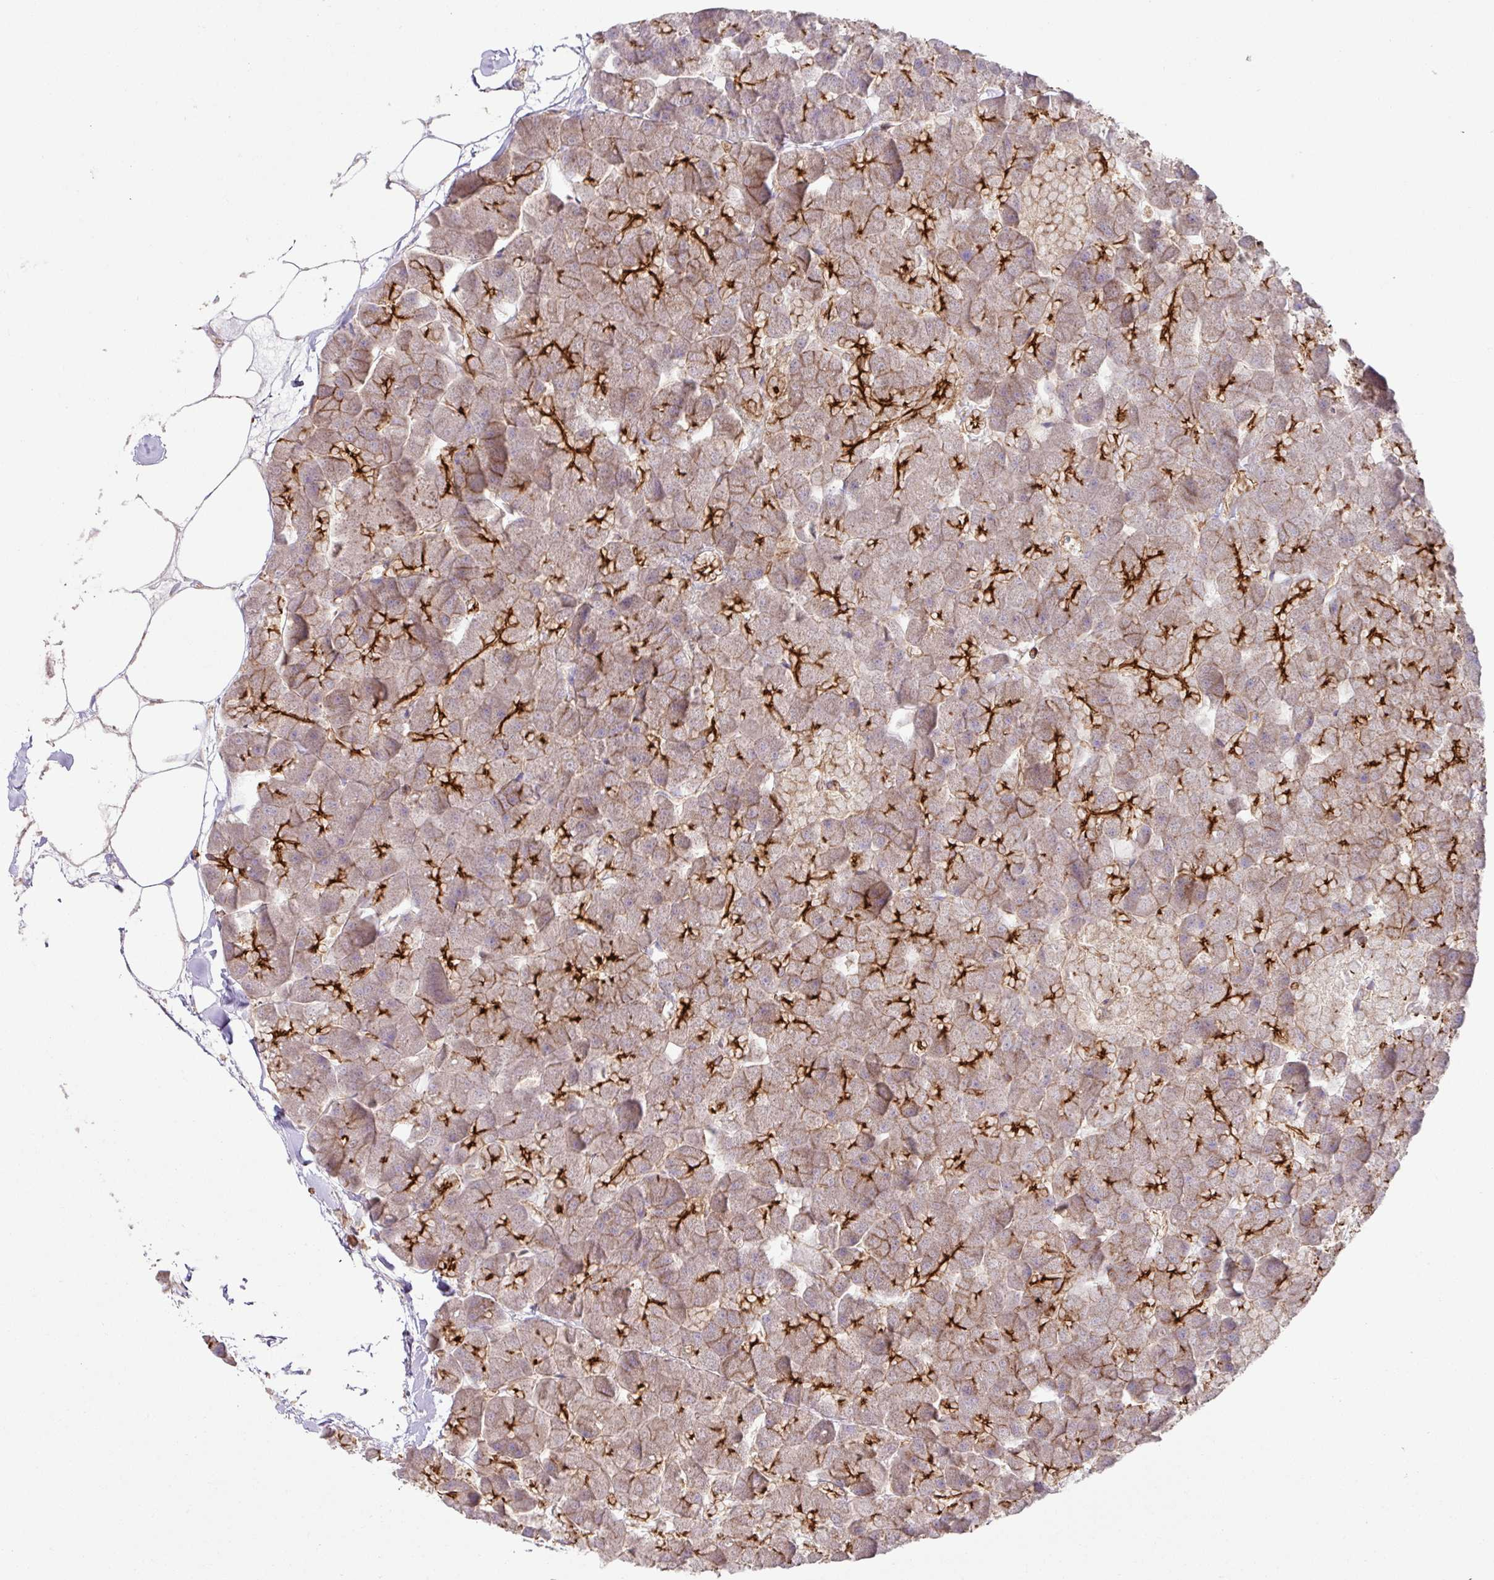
{"staining": {"intensity": "strong", "quantity": "25%-75%", "location": "cytoplasmic/membranous"}, "tissue": "pancreas", "cell_type": "Exocrine glandular cells", "image_type": "normal", "snomed": [{"axis": "morphology", "description": "Normal tissue, NOS"}, {"axis": "topography", "description": "Pancreas"}], "caption": "Protein staining of unremarkable pancreas displays strong cytoplasmic/membranous staining in about 25%-75% of exocrine glandular cells.", "gene": "RIC1", "patient": {"sex": "male", "age": 35}}